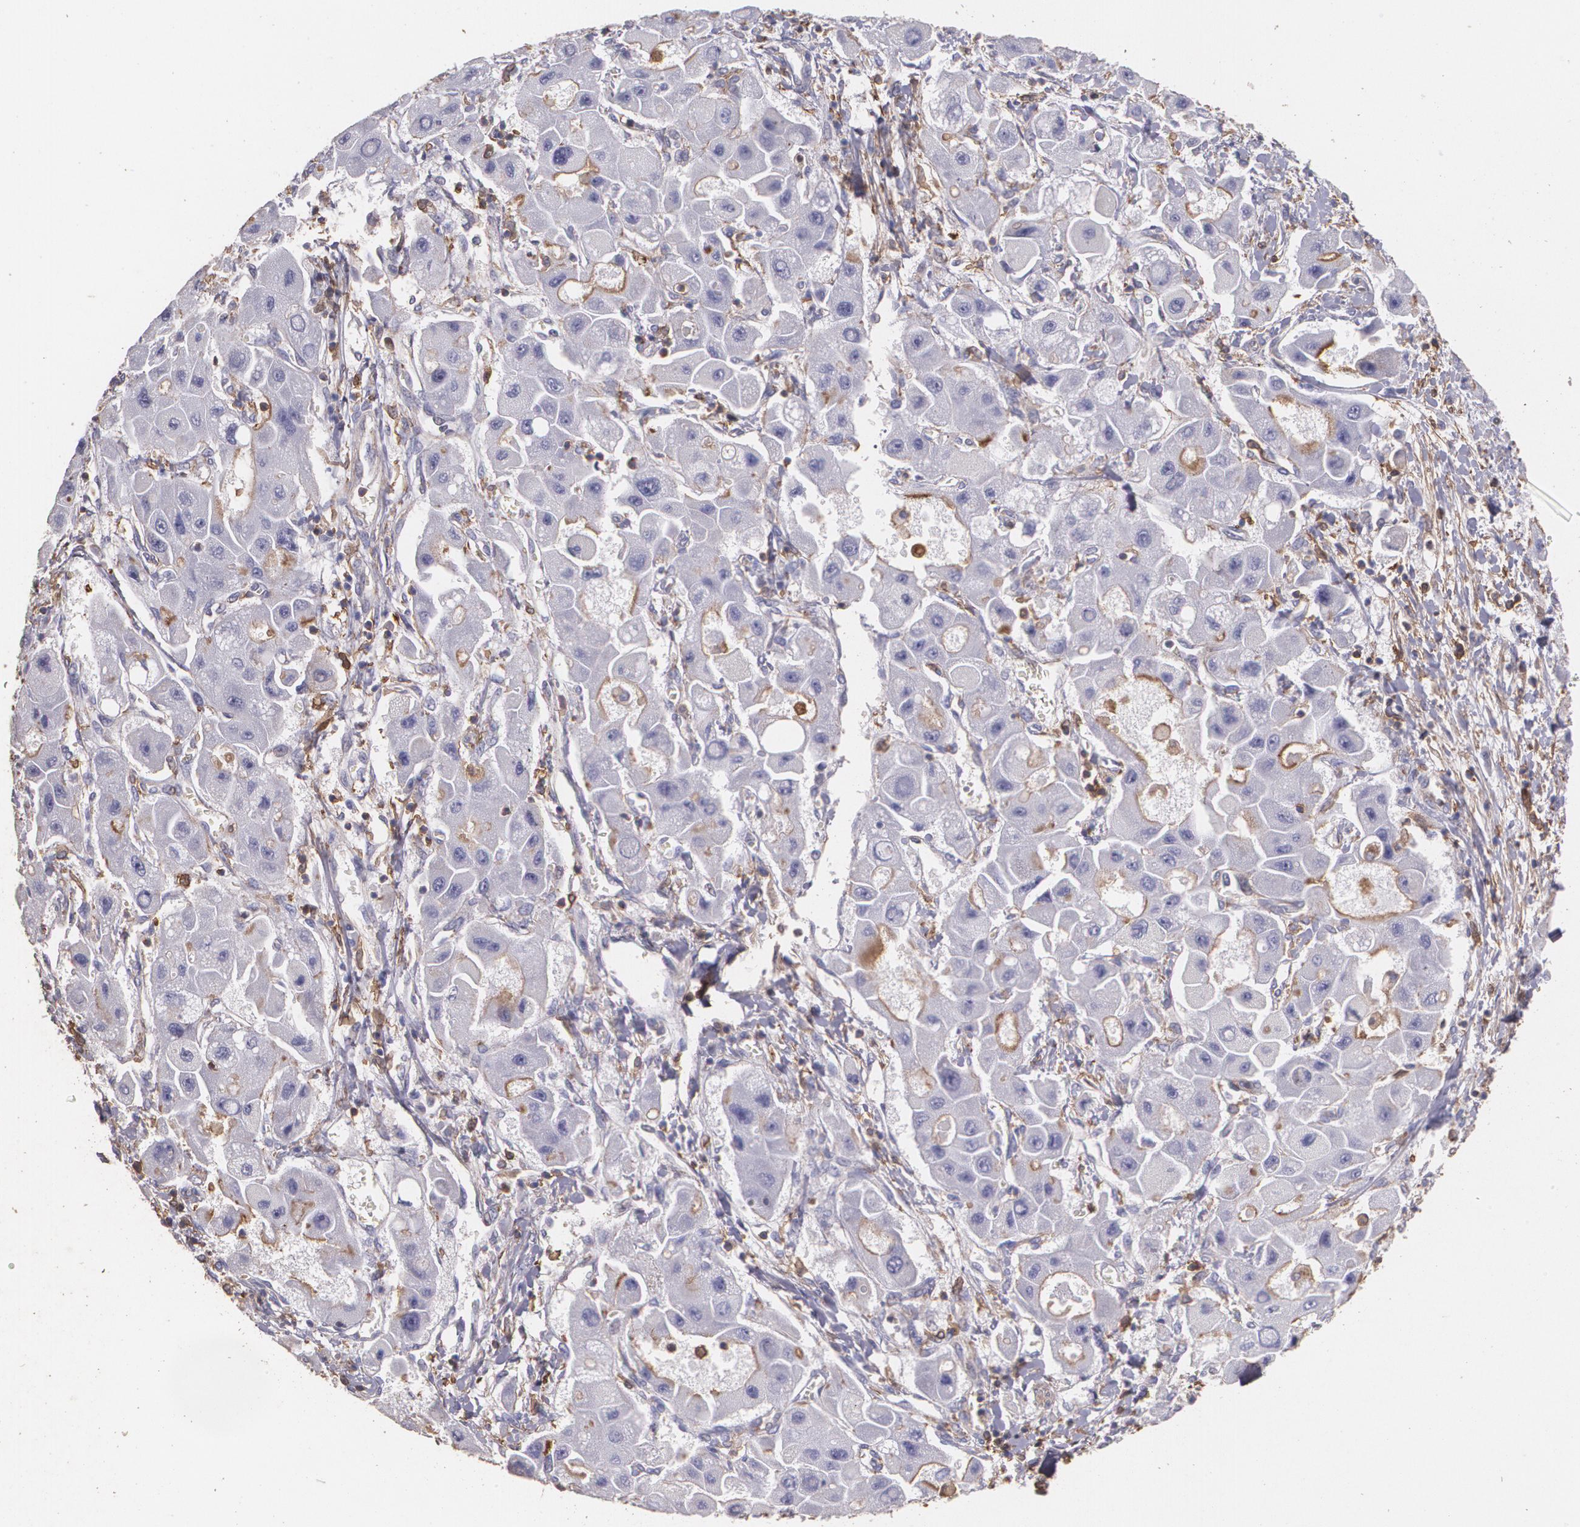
{"staining": {"intensity": "negative", "quantity": "none", "location": "none"}, "tissue": "liver cancer", "cell_type": "Tumor cells", "image_type": "cancer", "snomed": [{"axis": "morphology", "description": "Carcinoma, Hepatocellular, NOS"}, {"axis": "topography", "description": "Liver"}], "caption": "Hepatocellular carcinoma (liver) stained for a protein using immunohistochemistry displays no expression tumor cells.", "gene": "TGFBR1", "patient": {"sex": "male", "age": 24}}